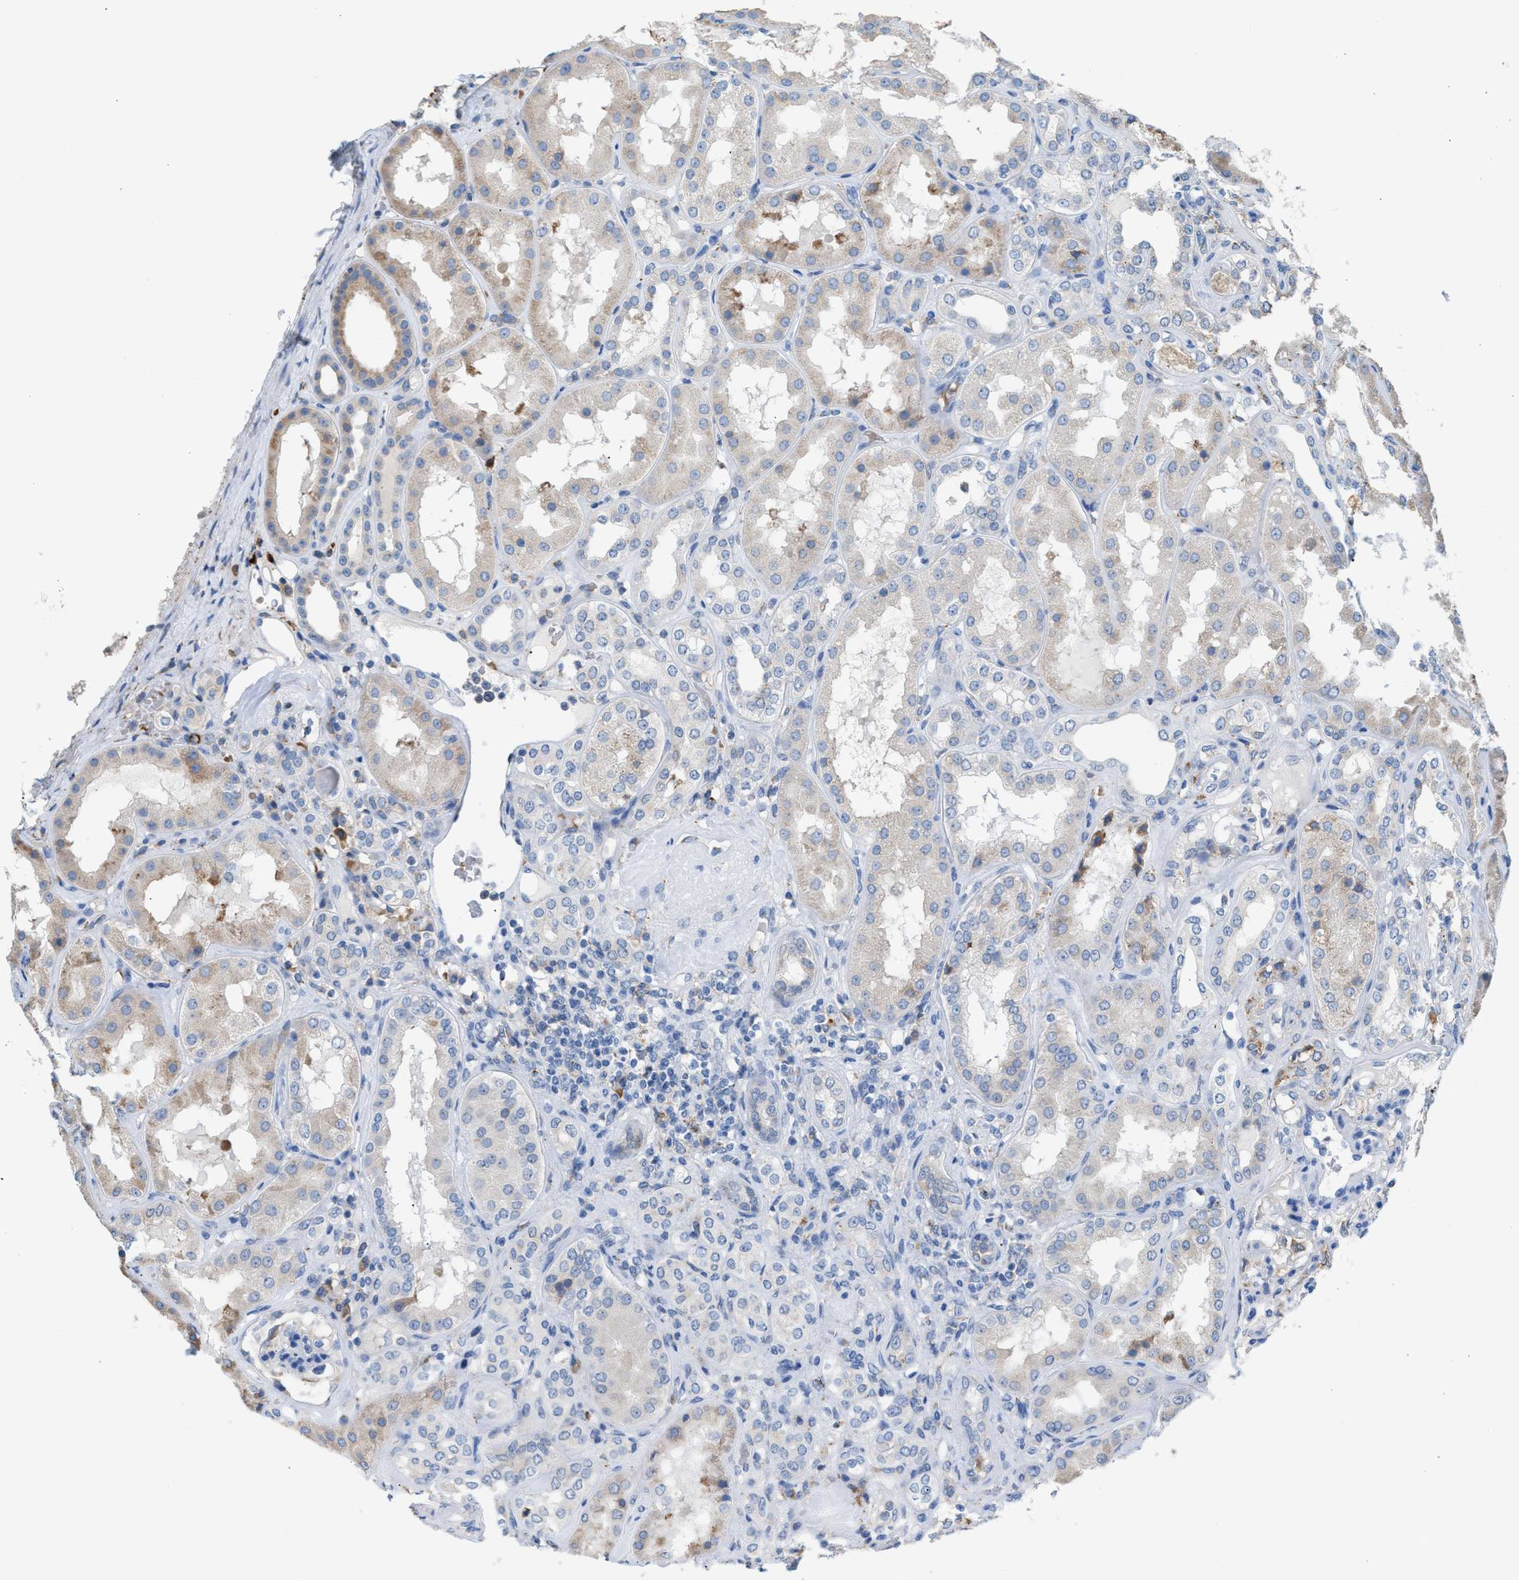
{"staining": {"intensity": "negative", "quantity": "none", "location": "none"}, "tissue": "kidney", "cell_type": "Cells in glomeruli", "image_type": "normal", "snomed": [{"axis": "morphology", "description": "Normal tissue, NOS"}, {"axis": "topography", "description": "Kidney"}], "caption": "IHC of unremarkable kidney displays no staining in cells in glomeruli. (Brightfield microscopy of DAB immunohistochemistry at high magnification).", "gene": "CA3", "patient": {"sex": "female", "age": 56}}